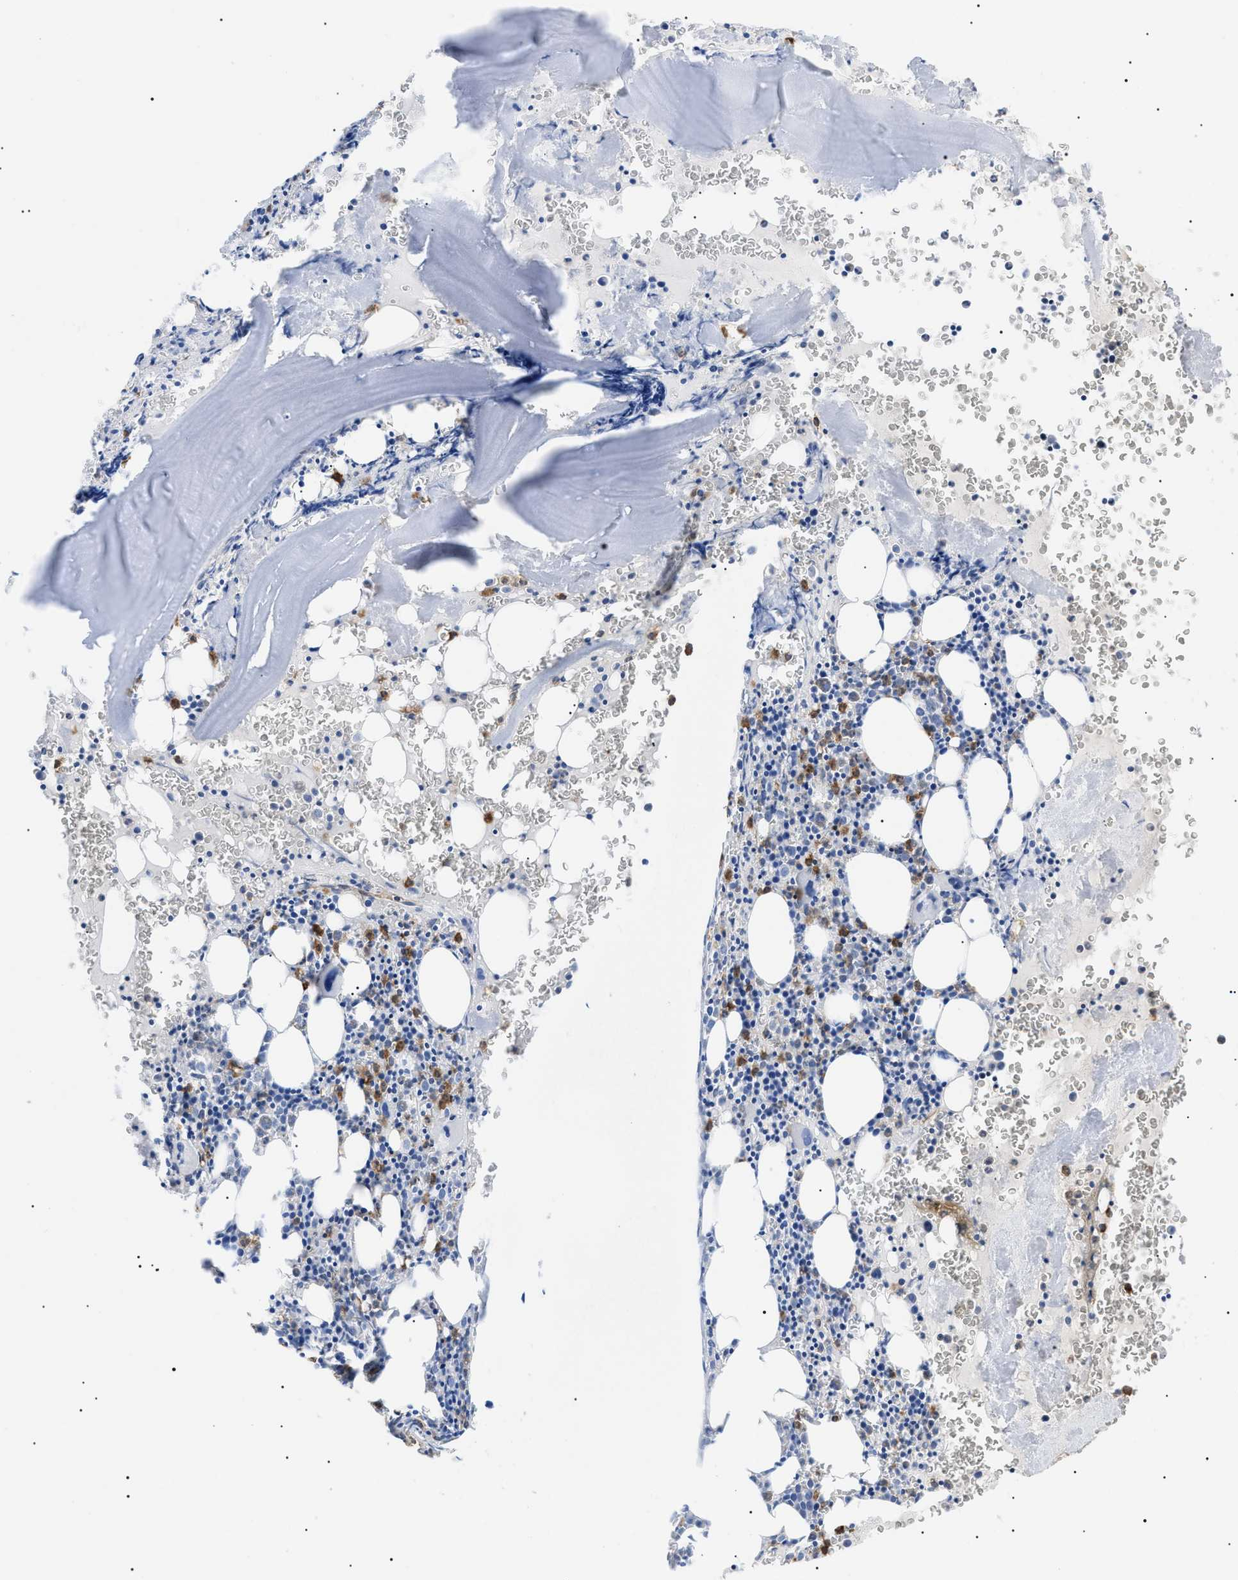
{"staining": {"intensity": "moderate", "quantity": "<25%", "location": "cytoplasmic/membranous"}, "tissue": "bone marrow", "cell_type": "Hematopoietic cells", "image_type": "normal", "snomed": [{"axis": "morphology", "description": "Normal tissue, NOS"}, {"axis": "morphology", "description": "Inflammation, NOS"}, {"axis": "topography", "description": "Bone marrow"}], "caption": "Benign bone marrow was stained to show a protein in brown. There is low levels of moderate cytoplasmic/membranous positivity in approximately <25% of hematopoietic cells.", "gene": "PODXL", "patient": {"sex": "male", "age": 37}}